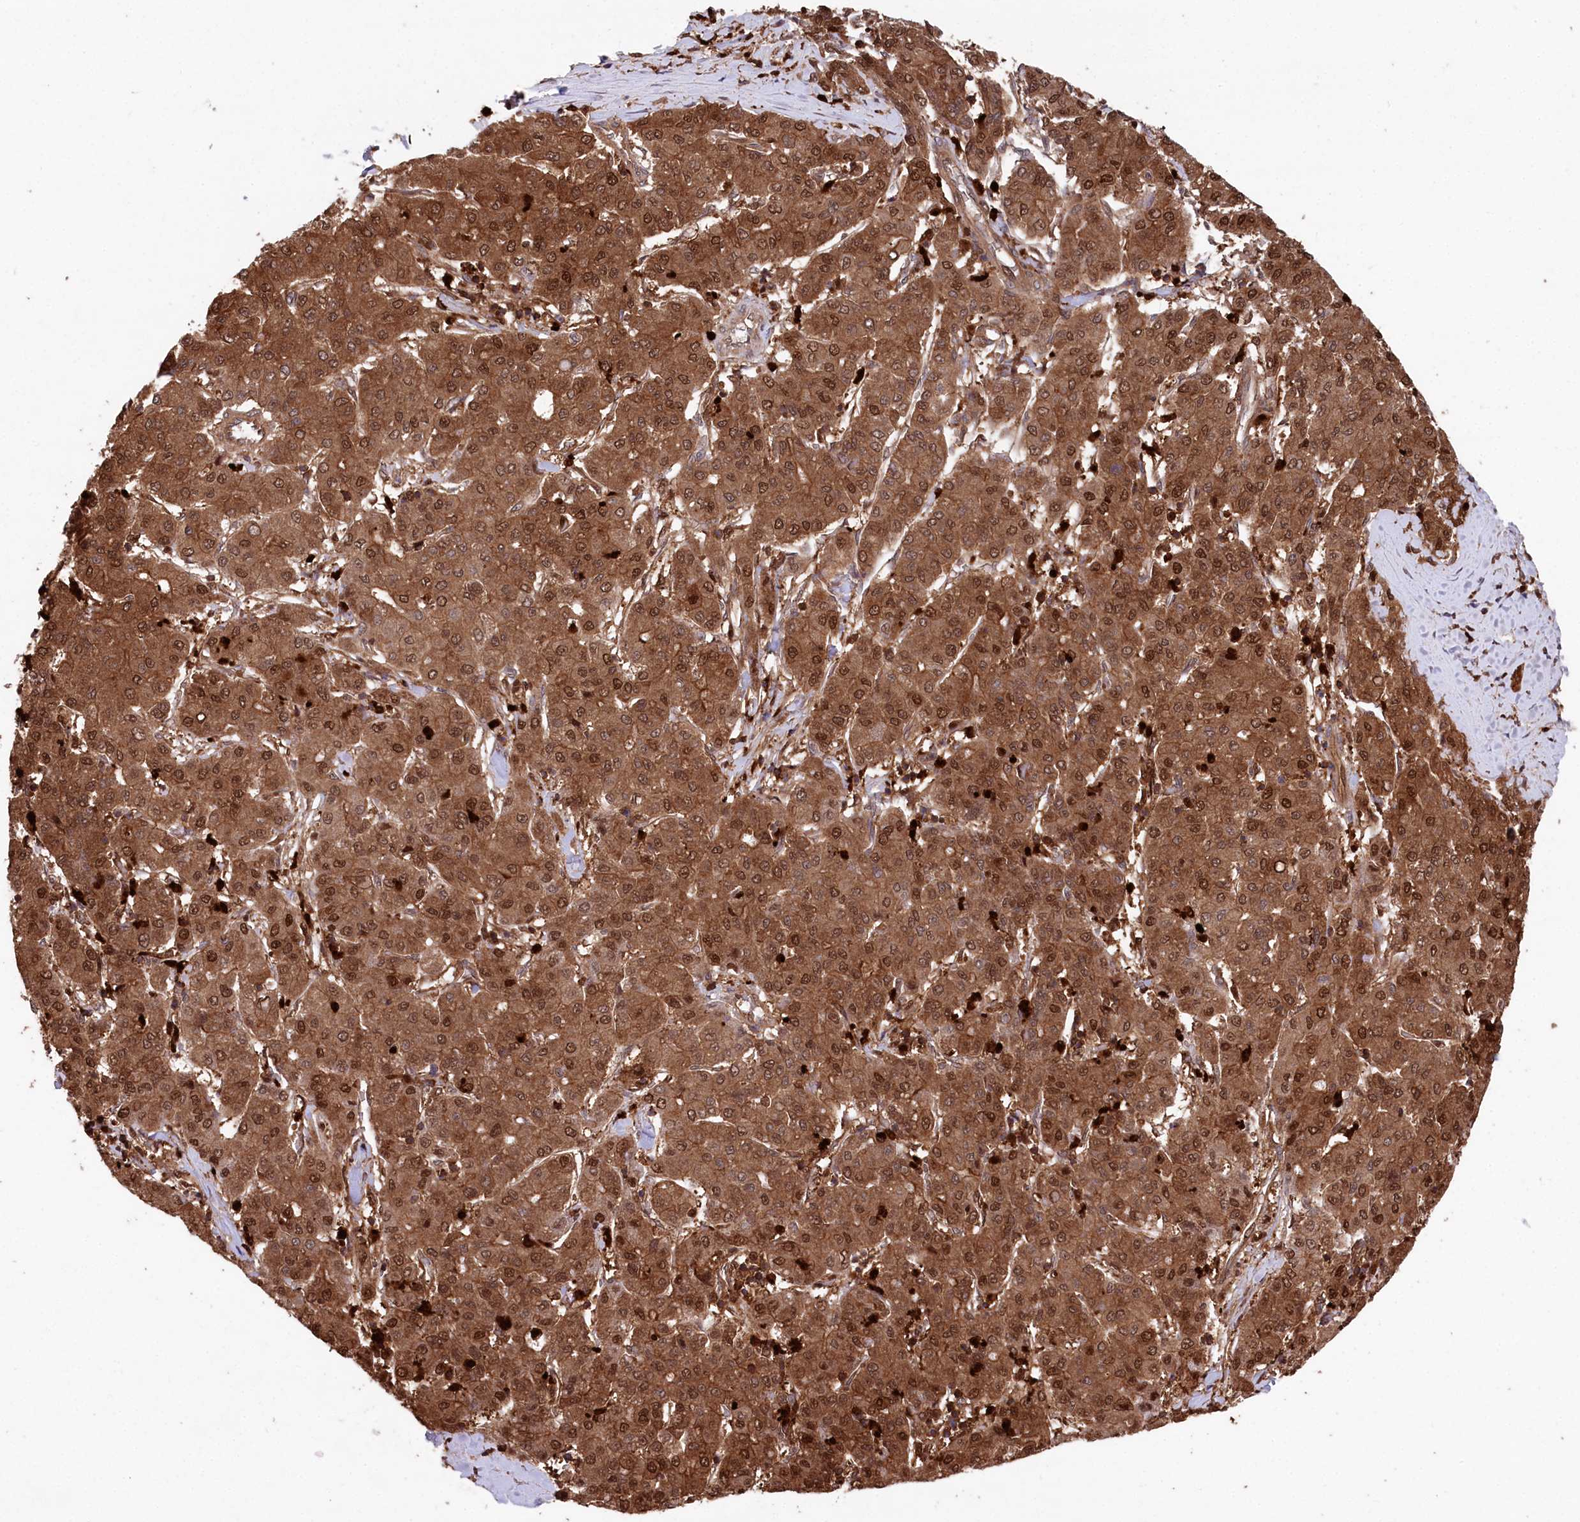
{"staining": {"intensity": "strong", "quantity": ">75%", "location": "cytoplasmic/membranous,nuclear"}, "tissue": "liver cancer", "cell_type": "Tumor cells", "image_type": "cancer", "snomed": [{"axis": "morphology", "description": "Carcinoma, Hepatocellular, NOS"}, {"axis": "topography", "description": "Liver"}], "caption": "The micrograph demonstrates a brown stain indicating the presence of a protein in the cytoplasmic/membranous and nuclear of tumor cells in hepatocellular carcinoma (liver).", "gene": "LSG1", "patient": {"sex": "male", "age": 65}}